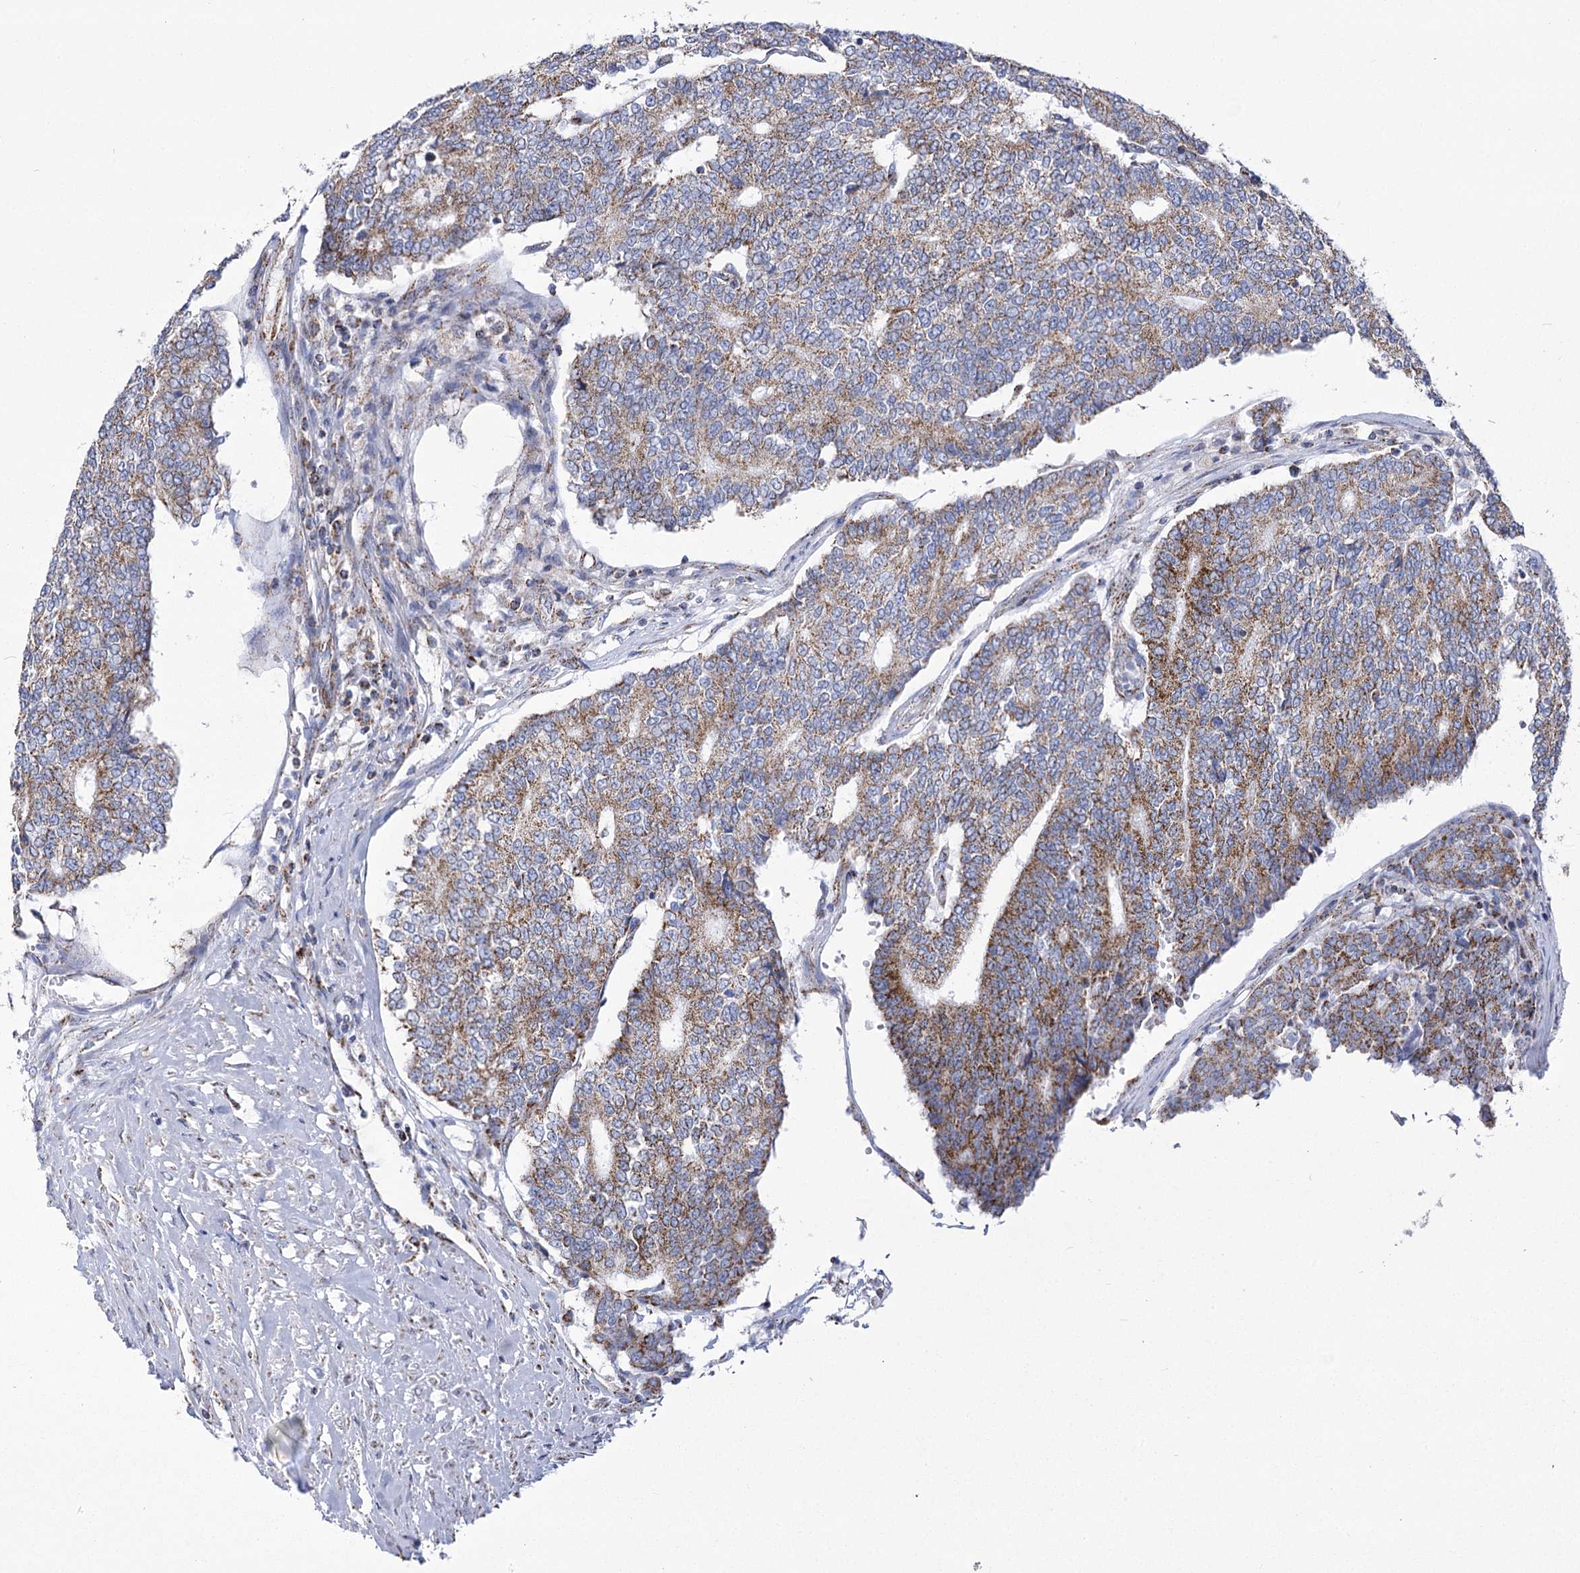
{"staining": {"intensity": "moderate", "quantity": "25%-75%", "location": "cytoplasmic/membranous"}, "tissue": "prostate cancer", "cell_type": "Tumor cells", "image_type": "cancer", "snomed": [{"axis": "morphology", "description": "Normal tissue, NOS"}, {"axis": "morphology", "description": "Adenocarcinoma, High grade"}, {"axis": "topography", "description": "Prostate"}, {"axis": "topography", "description": "Seminal veicle"}], "caption": "Protein expression analysis of human prostate cancer reveals moderate cytoplasmic/membranous staining in about 25%-75% of tumor cells.", "gene": "PDHB", "patient": {"sex": "male", "age": 55}}